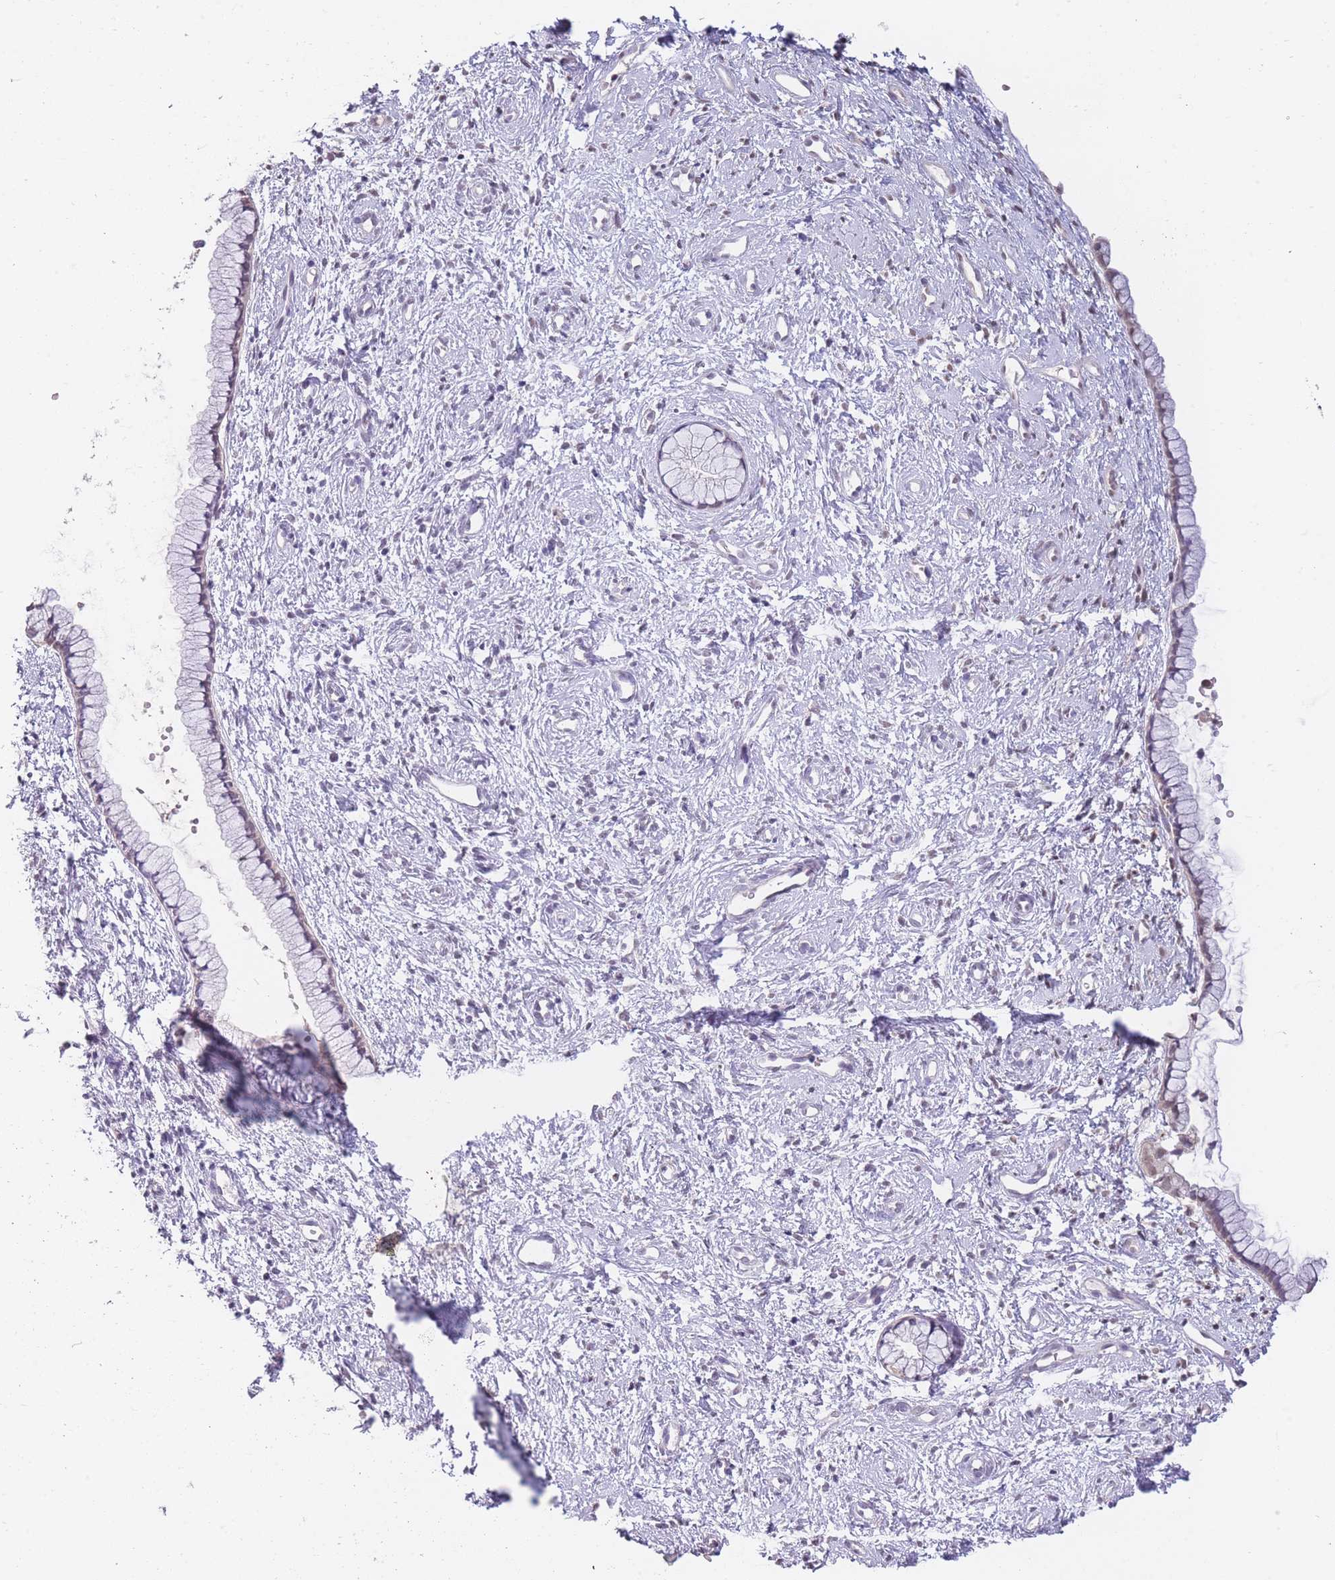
{"staining": {"intensity": "negative", "quantity": "none", "location": "none"}, "tissue": "cervix", "cell_type": "Glandular cells", "image_type": "normal", "snomed": [{"axis": "morphology", "description": "Normal tissue, NOS"}, {"axis": "topography", "description": "Cervix"}], "caption": "Image shows no significant protein positivity in glandular cells of benign cervix.", "gene": "GOLGA6L1", "patient": {"sex": "female", "age": 57}}